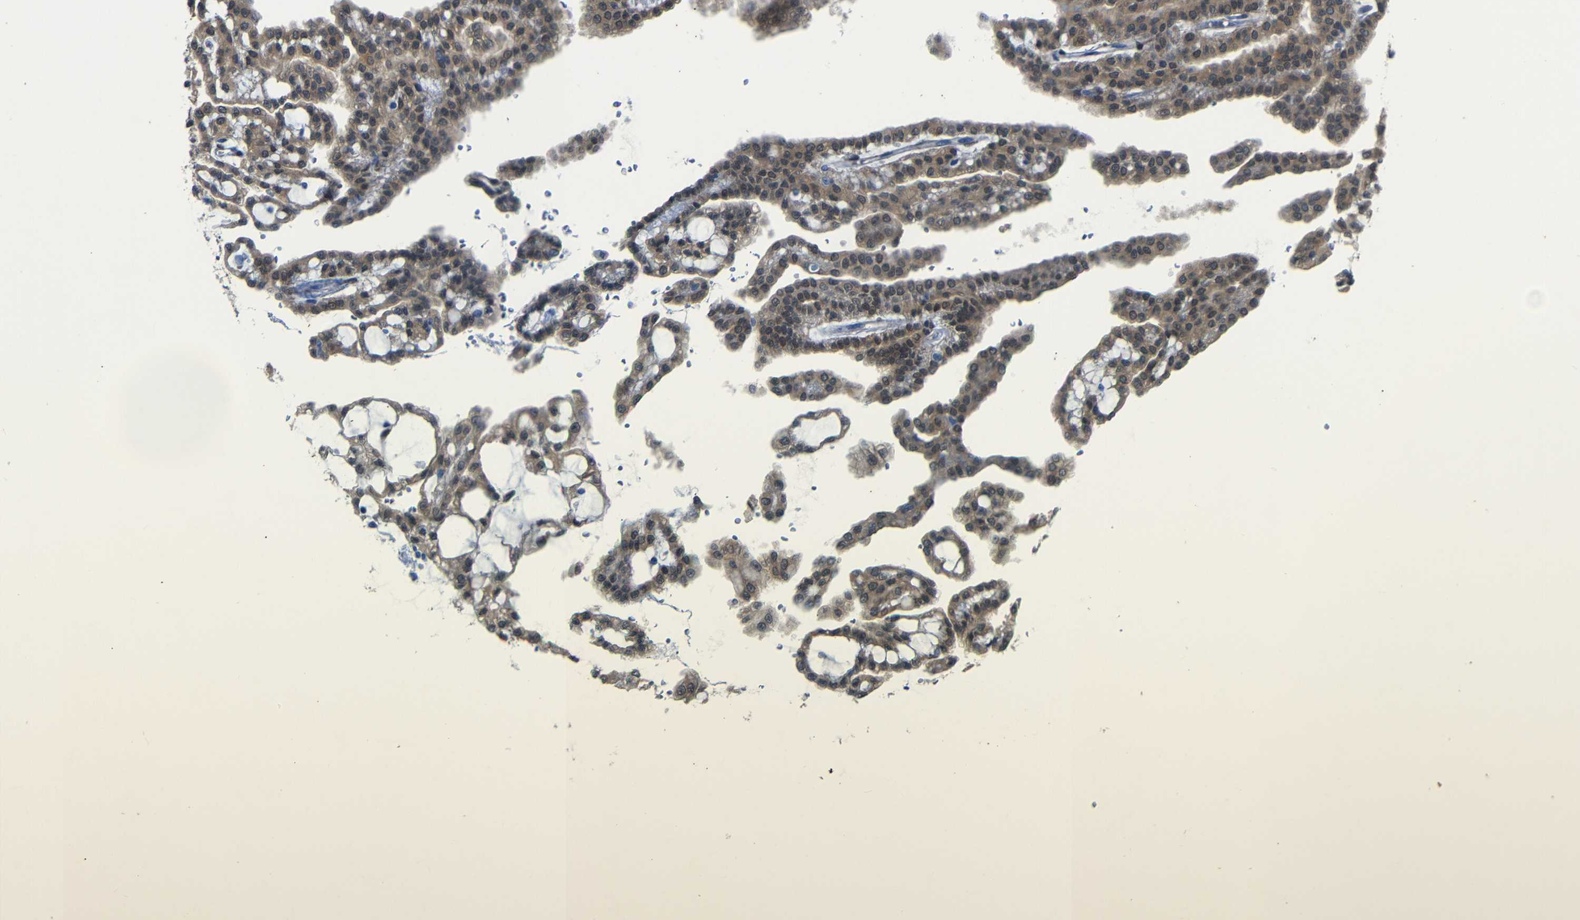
{"staining": {"intensity": "moderate", "quantity": ">75%", "location": "cytoplasmic/membranous,nuclear"}, "tissue": "renal cancer", "cell_type": "Tumor cells", "image_type": "cancer", "snomed": [{"axis": "morphology", "description": "Adenocarcinoma, NOS"}, {"axis": "topography", "description": "Kidney"}], "caption": "Immunohistochemical staining of human renal cancer demonstrates moderate cytoplasmic/membranous and nuclear protein staining in approximately >75% of tumor cells.", "gene": "YAP1", "patient": {"sex": "male", "age": 63}}